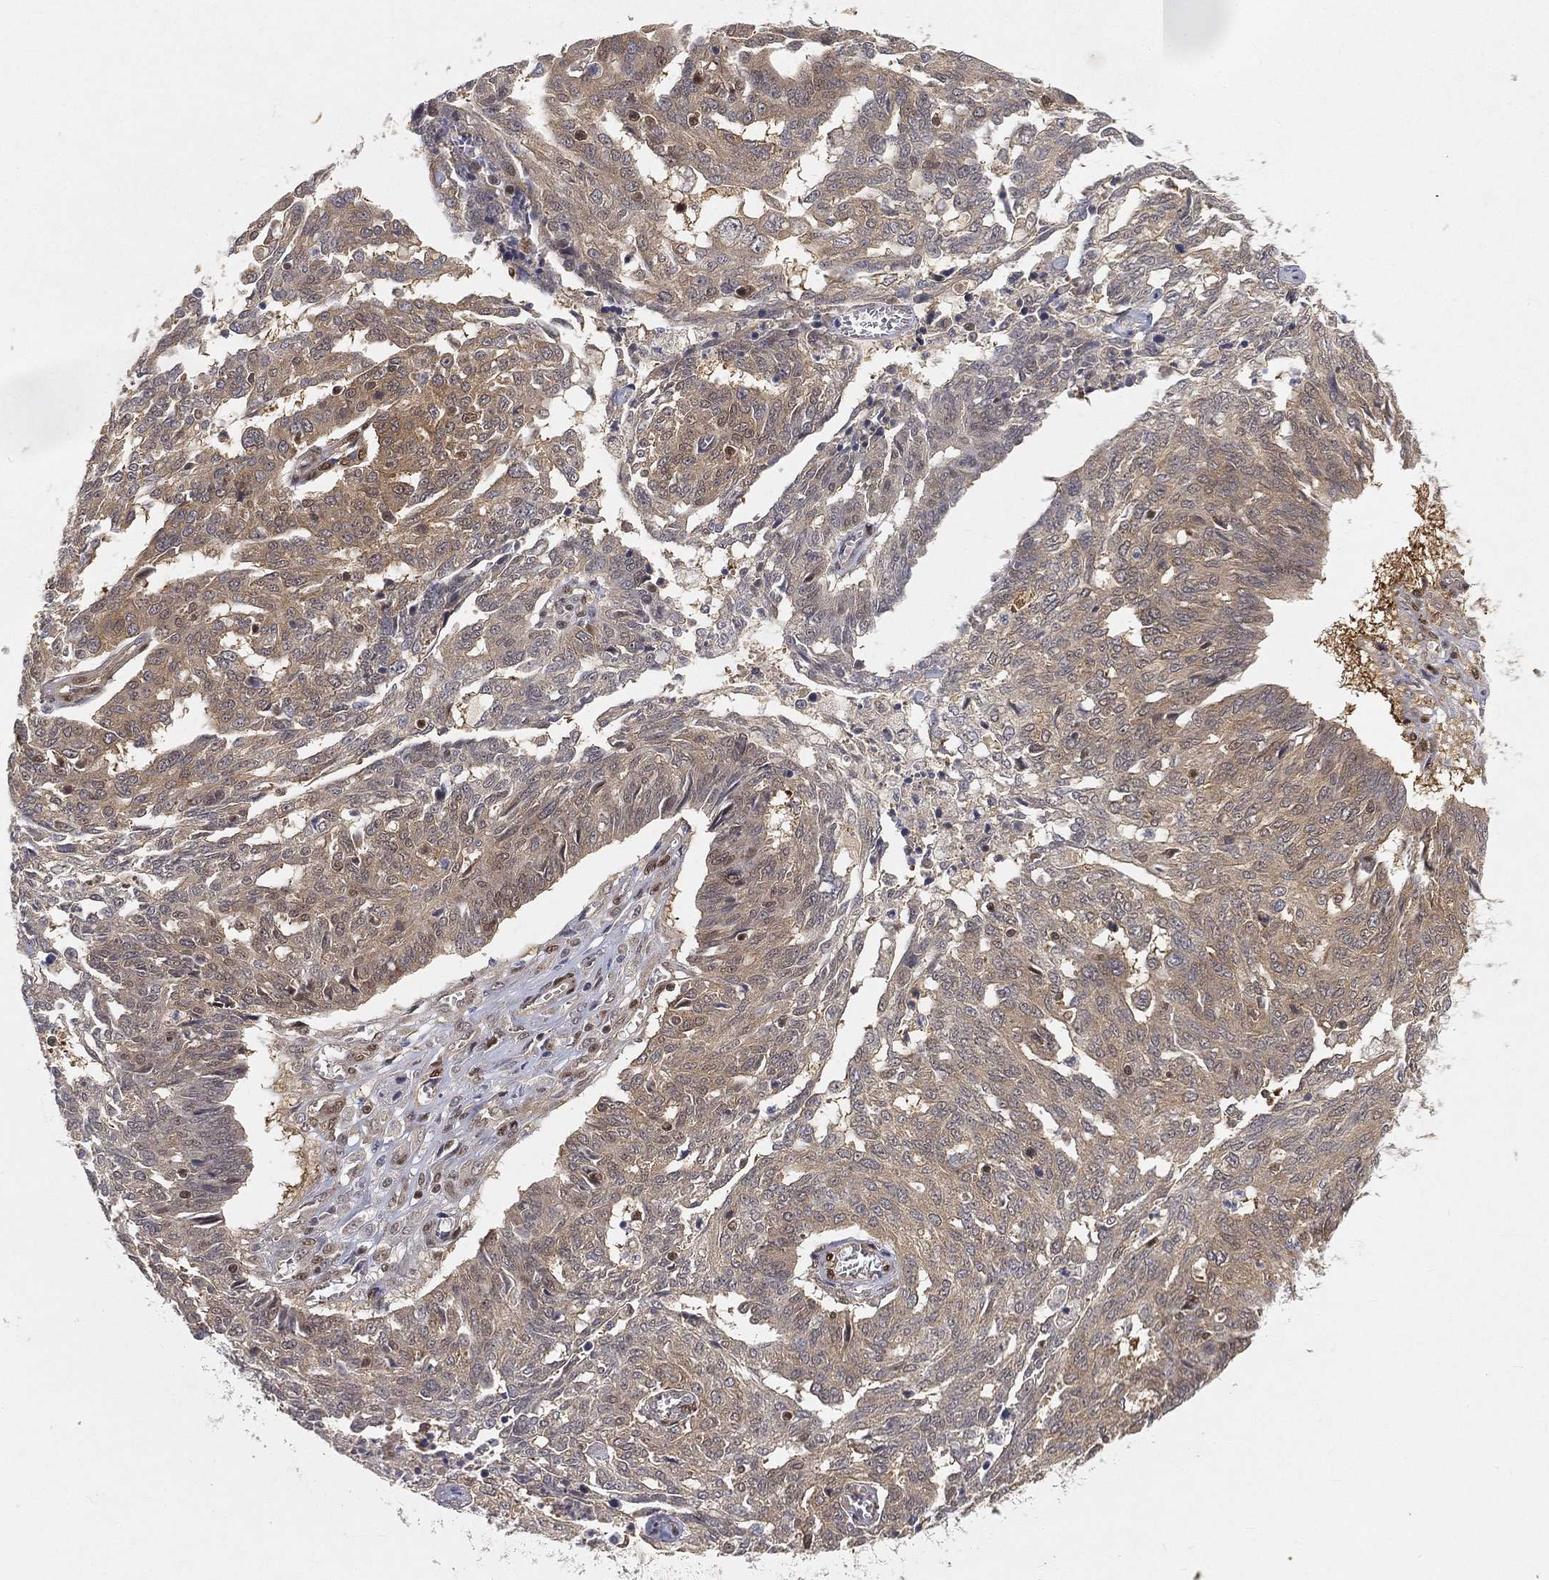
{"staining": {"intensity": "negative", "quantity": "none", "location": "none"}, "tissue": "ovarian cancer", "cell_type": "Tumor cells", "image_type": "cancer", "snomed": [{"axis": "morphology", "description": "Cystadenocarcinoma, serous, NOS"}, {"axis": "topography", "description": "Ovary"}], "caption": "The micrograph reveals no significant expression in tumor cells of serous cystadenocarcinoma (ovarian).", "gene": "CRTC3", "patient": {"sex": "female", "age": 67}}